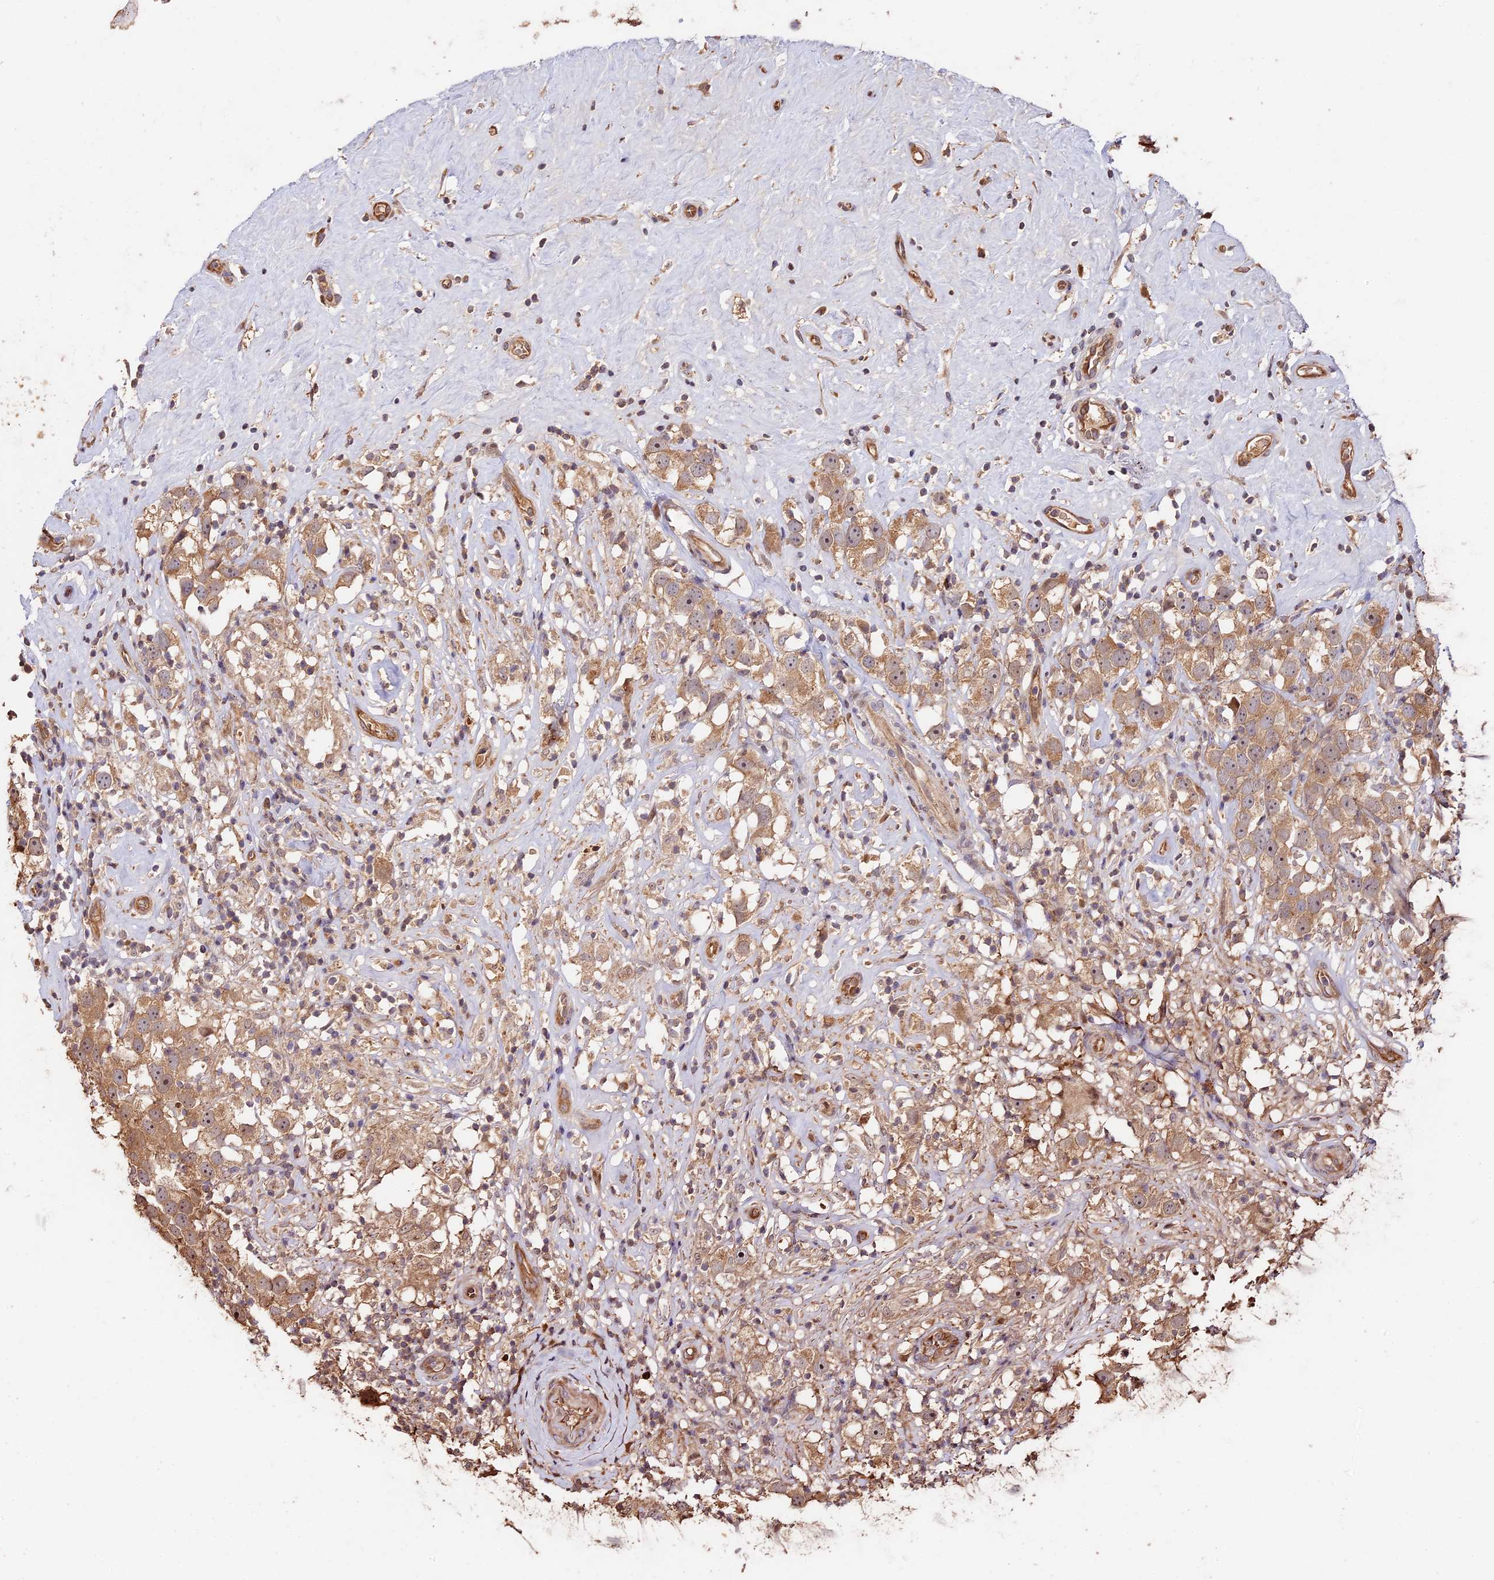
{"staining": {"intensity": "moderate", "quantity": ">75%", "location": "cytoplasmic/membranous,nuclear"}, "tissue": "testis cancer", "cell_type": "Tumor cells", "image_type": "cancer", "snomed": [{"axis": "morphology", "description": "Seminoma, NOS"}, {"axis": "topography", "description": "Testis"}], "caption": "Immunohistochemistry (IHC) of seminoma (testis) exhibits medium levels of moderate cytoplasmic/membranous and nuclear staining in approximately >75% of tumor cells. (DAB (3,3'-diaminobenzidine) = brown stain, brightfield microscopy at high magnification).", "gene": "PPP1R37", "patient": {"sex": "male", "age": 49}}